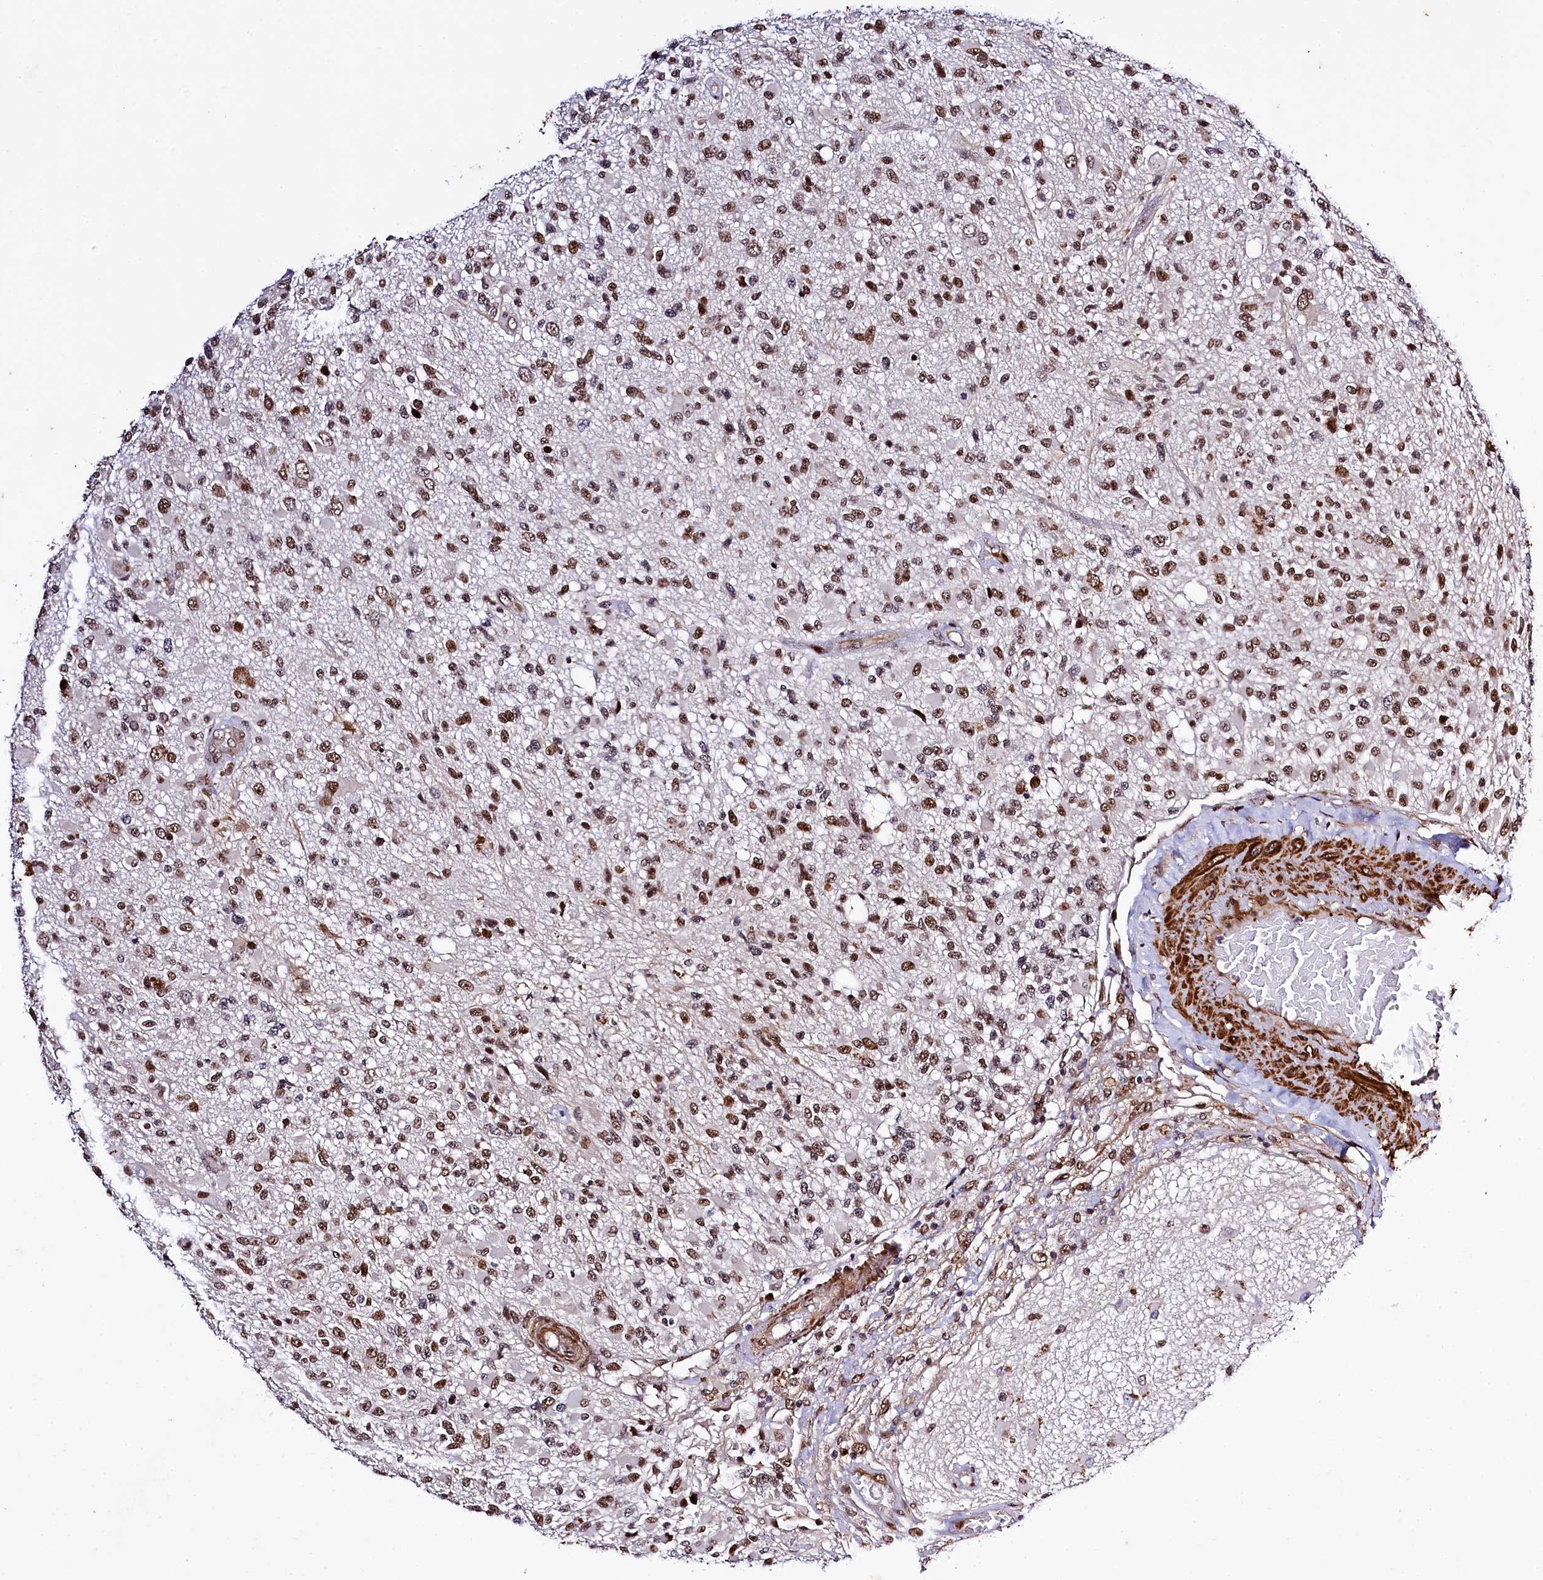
{"staining": {"intensity": "moderate", "quantity": ">75%", "location": "nuclear"}, "tissue": "glioma", "cell_type": "Tumor cells", "image_type": "cancer", "snomed": [{"axis": "morphology", "description": "Glioma, malignant, High grade"}, {"axis": "morphology", "description": "Glioblastoma, NOS"}, {"axis": "topography", "description": "Brain"}], "caption": "Immunohistochemical staining of glioblastoma reveals moderate nuclear protein positivity in about >75% of tumor cells. The staining was performed using DAB (3,3'-diaminobenzidine) to visualize the protein expression in brown, while the nuclei were stained in blue with hematoxylin (Magnification: 20x).", "gene": "SAMD10", "patient": {"sex": "male", "age": 60}}